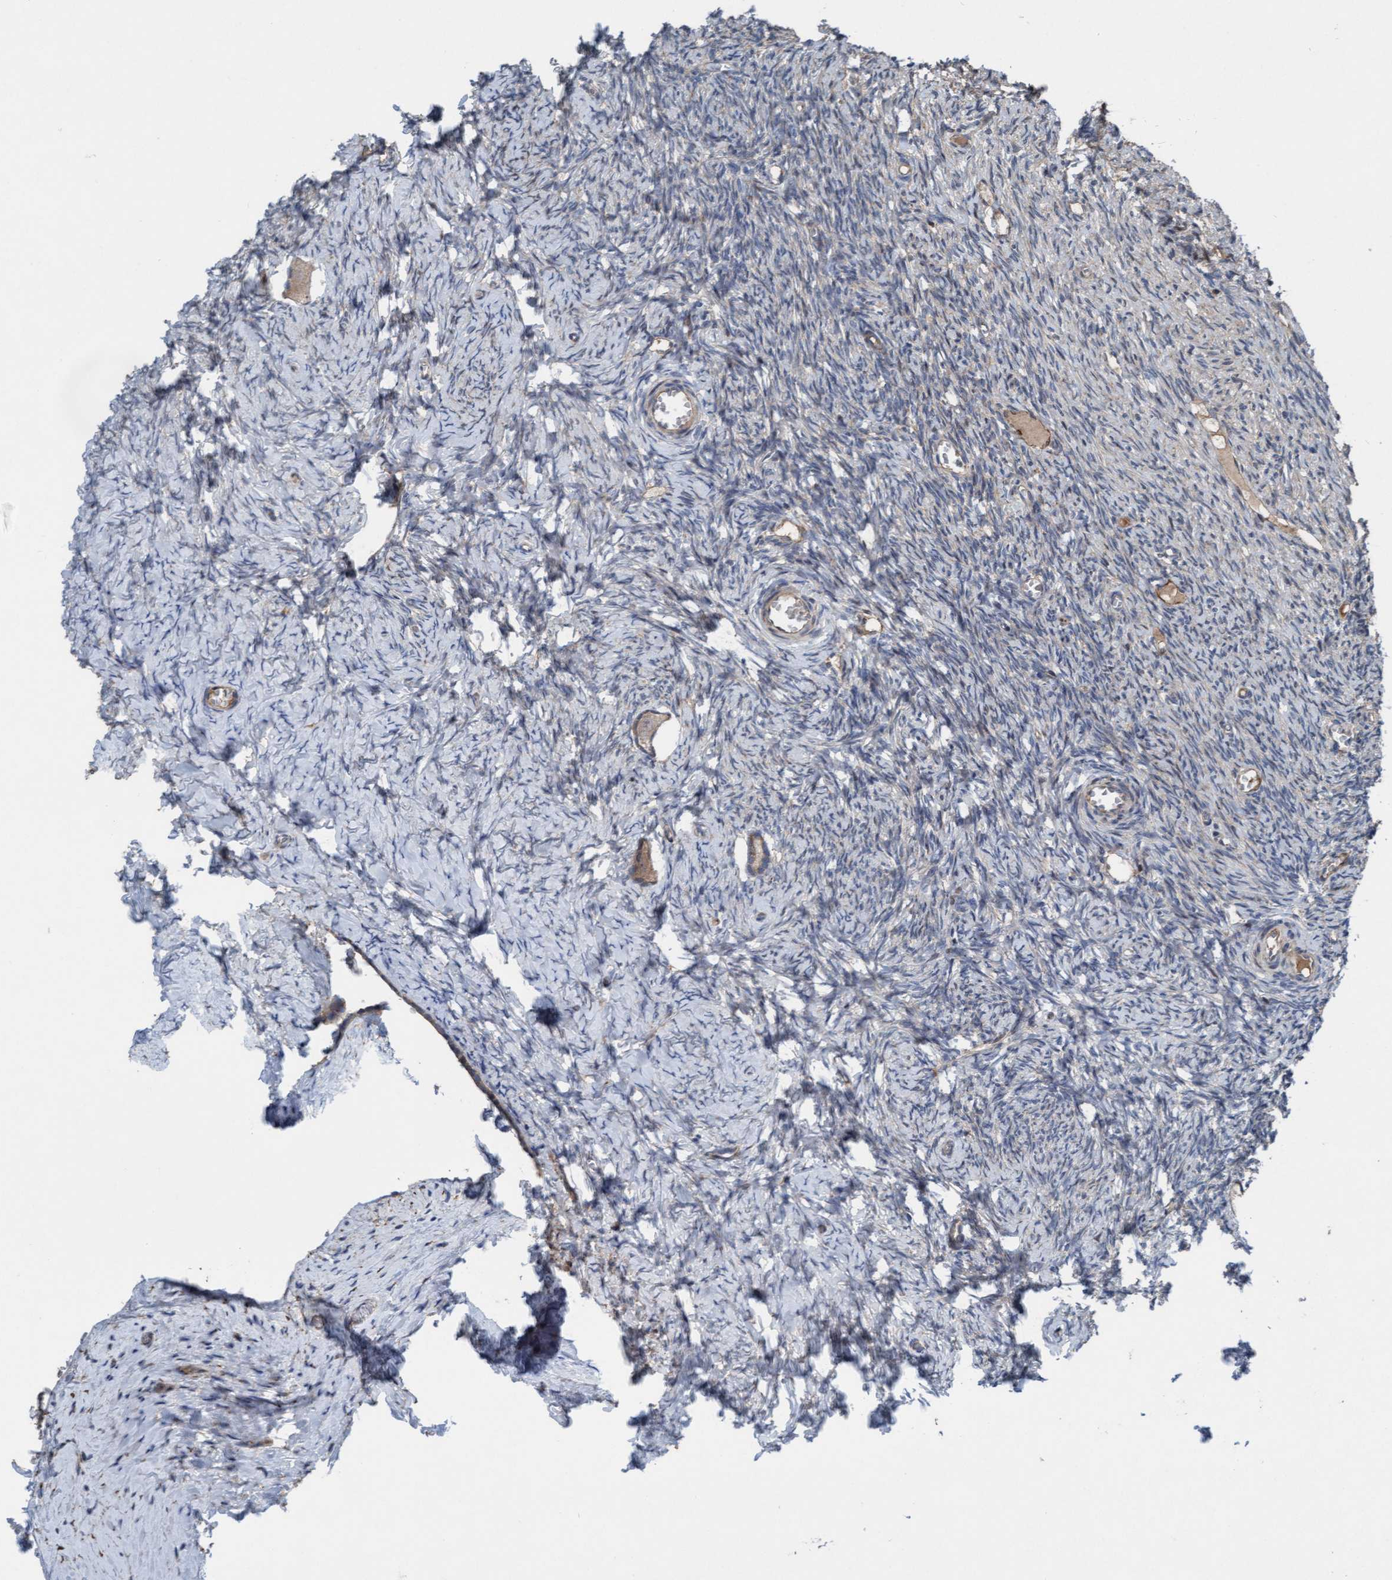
{"staining": {"intensity": "weak", "quantity": "25%-75%", "location": "cytoplasmic/membranous"}, "tissue": "ovary", "cell_type": "Follicle cells", "image_type": "normal", "snomed": [{"axis": "morphology", "description": "Normal tissue, NOS"}, {"axis": "topography", "description": "Ovary"}], "caption": "High-power microscopy captured an immunohistochemistry micrograph of benign ovary, revealing weak cytoplasmic/membranous positivity in about 25%-75% of follicle cells. (DAB (3,3'-diaminobenzidine) = brown stain, brightfield microscopy at high magnification).", "gene": "KLHL26", "patient": {"sex": "female", "age": 27}}